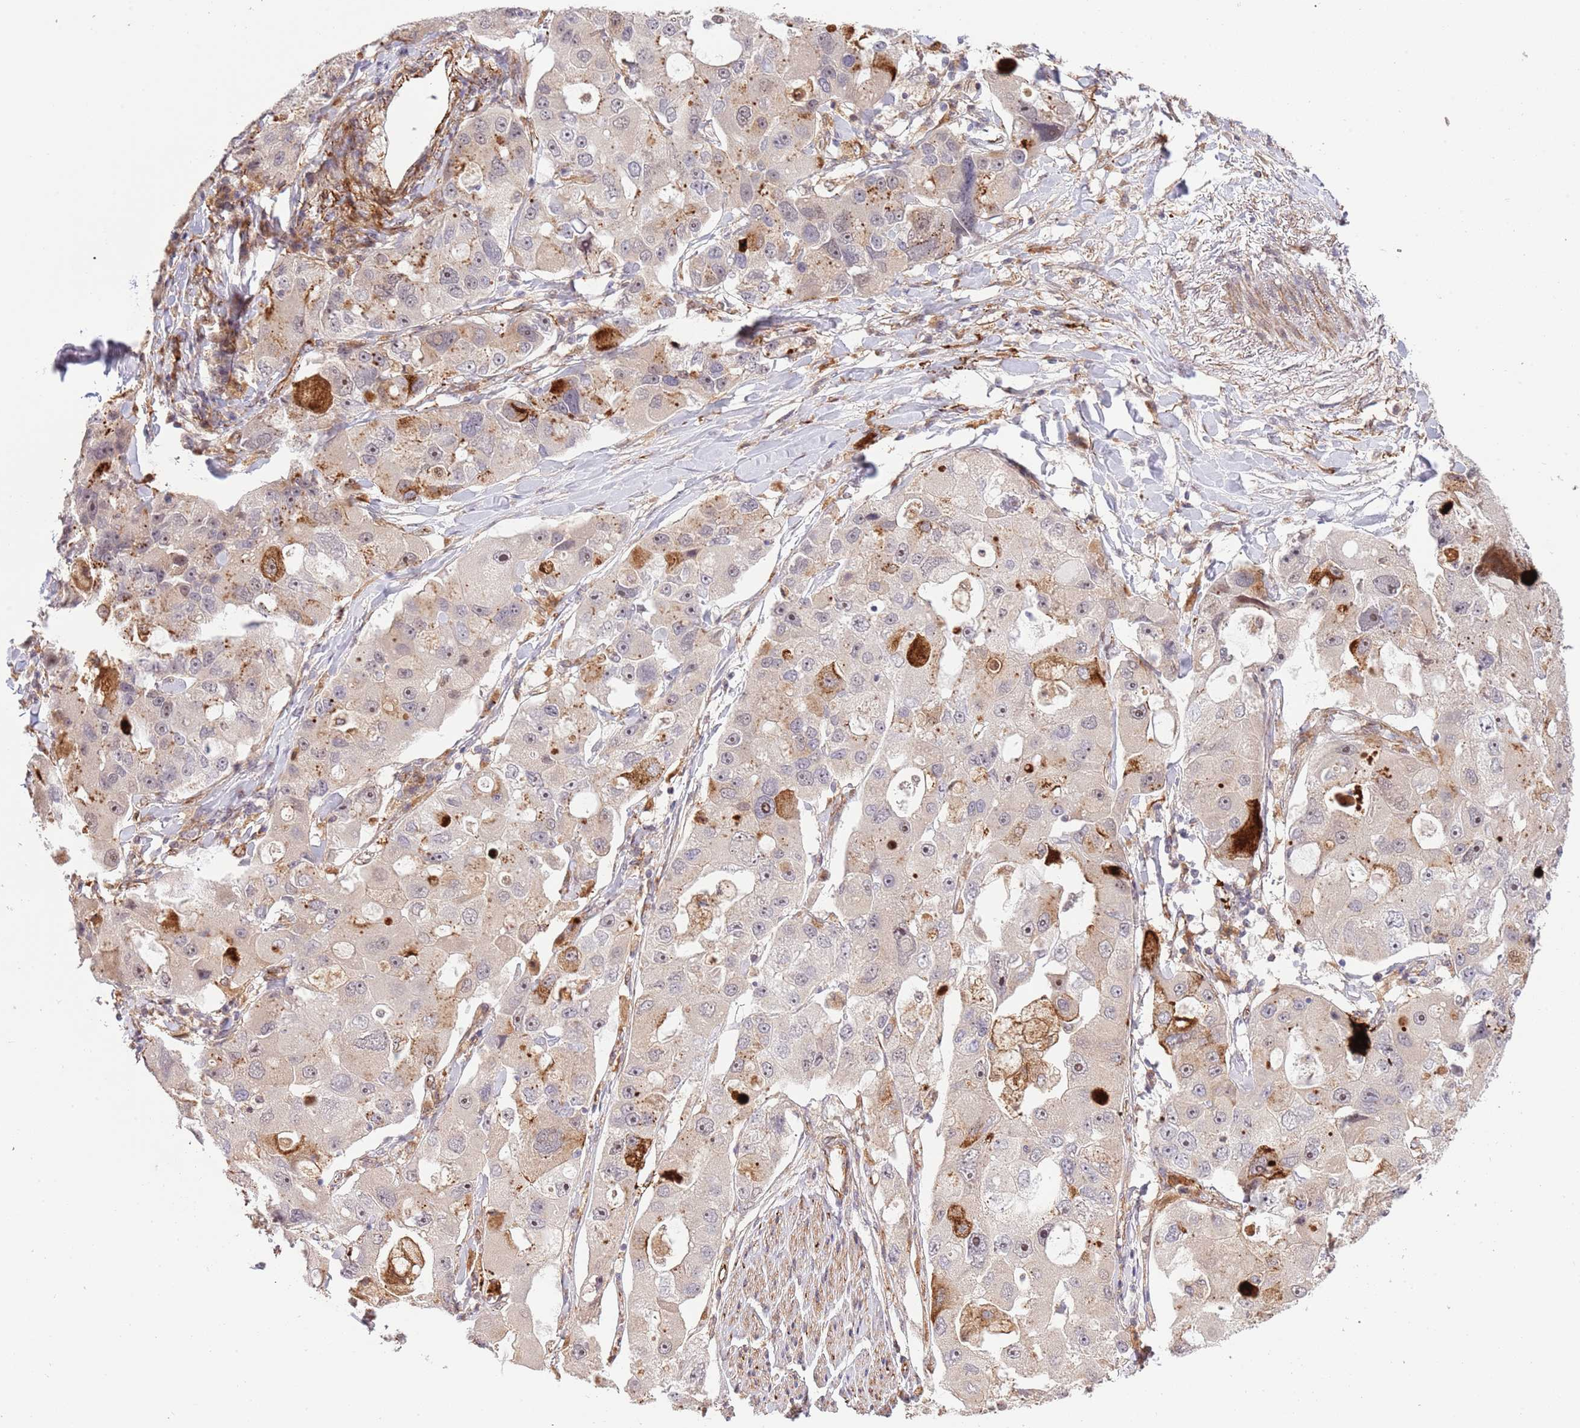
{"staining": {"intensity": "weak", "quantity": "<25%", "location": "cytoplasmic/membranous"}, "tissue": "lung cancer", "cell_type": "Tumor cells", "image_type": "cancer", "snomed": [{"axis": "morphology", "description": "Adenocarcinoma, NOS"}, {"axis": "topography", "description": "Lung"}], "caption": "Immunohistochemistry (IHC) of human adenocarcinoma (lung) reveals no positivity in tumor cells.", "gene": "NEK3", "patient": {"sex": "female", "age": 54}}